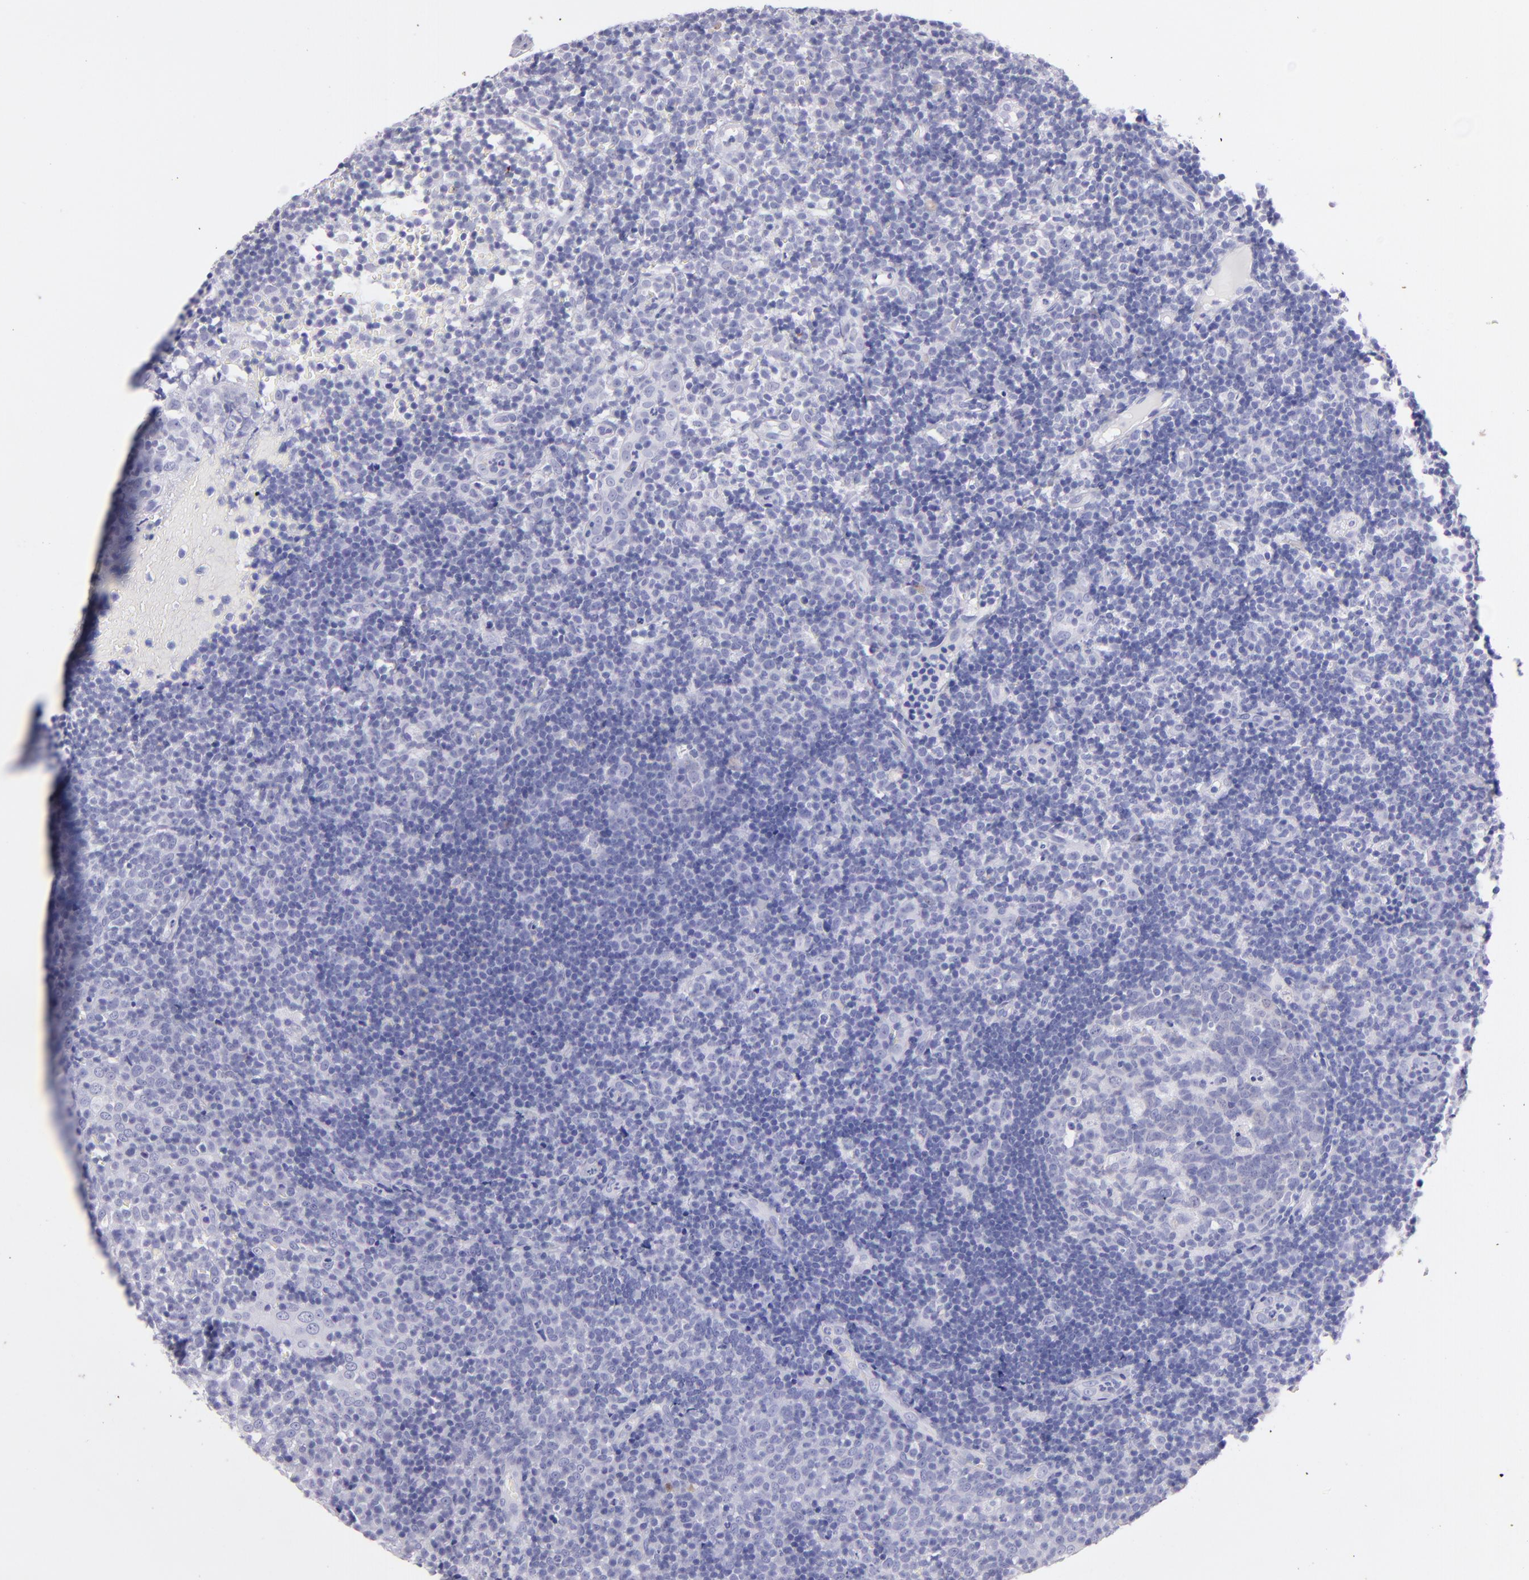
{"staining": {"intensity": "negative", "quantity": "none", "location": "none"}, "tissue": "tonsil", "cell_type": "Germinal center cells", "image_type": "normal", "snomed": [{"axis": "morphology", "description": "Normal tissue, NOS"}, {"axis": "topography", "description": "Tonsil"}], "caption": "Germinal center cells are negative for protein expression in unremarkable human tonsil. (DAB (3,3'-diaminobenzidine) immunohistochemistry, high magnification).", "gene": "UCHL1", "patient": {"sex": "female", "age": 40}}